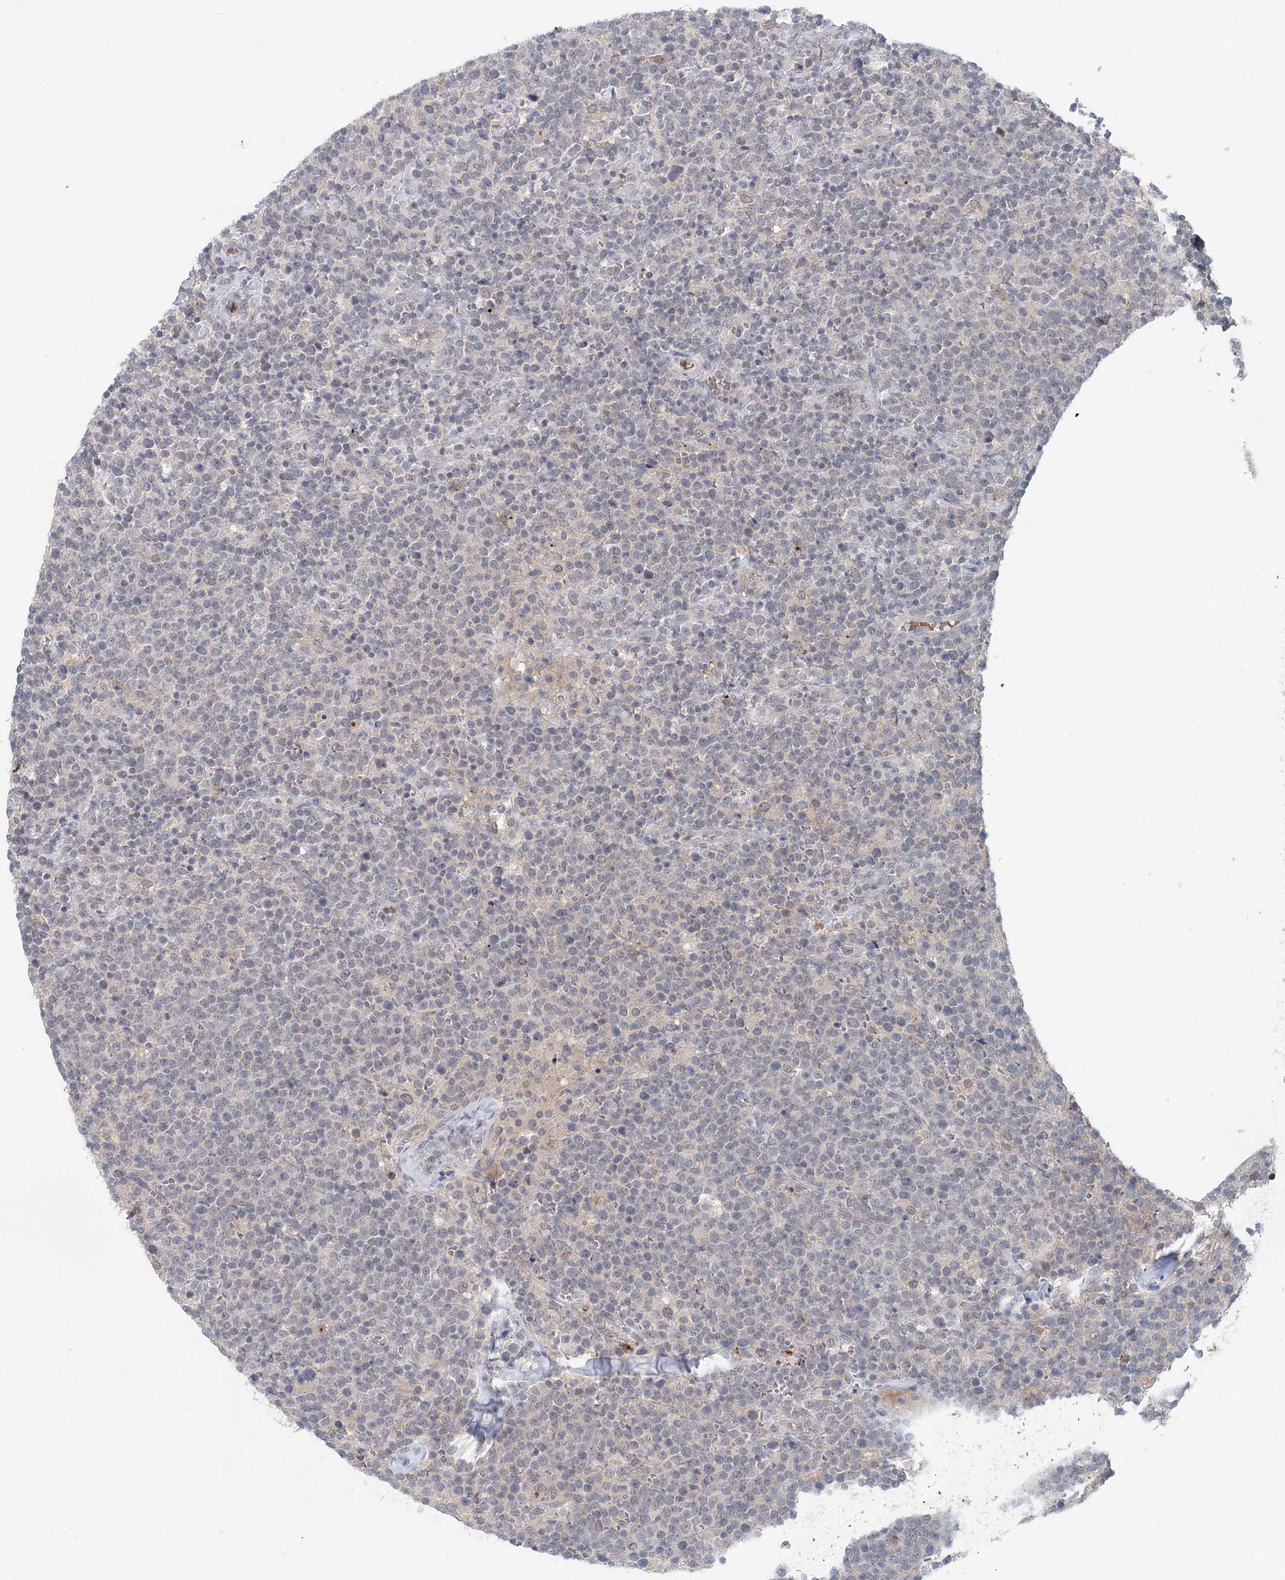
{"staining": {"intensity": "negative", "quantity": "none", "location": "none"}, "tissue": "lymphoma", "cell_type": "Tumor cells", "image_type": "cancer", "snomed": [{"axis": "morphology", "description": "Malignant lymphoma, non-Hodgkin's type, High grade"}, {"axis": "topography", "description": "Lymph node"}], "caption": "Immunohistochemical staining of malignant lymphoma, non-Hodgkin's type (high-grade) displays no significant staining in tumor cells. (Stains: DAB (3,3'-diaminobenzidine) IHC with hematoxylin counter stain, Microscopy: brightfield microscopy at high magnification).", "gene": "FBXO7", "patient": {"sex": "male", "age": 61}}